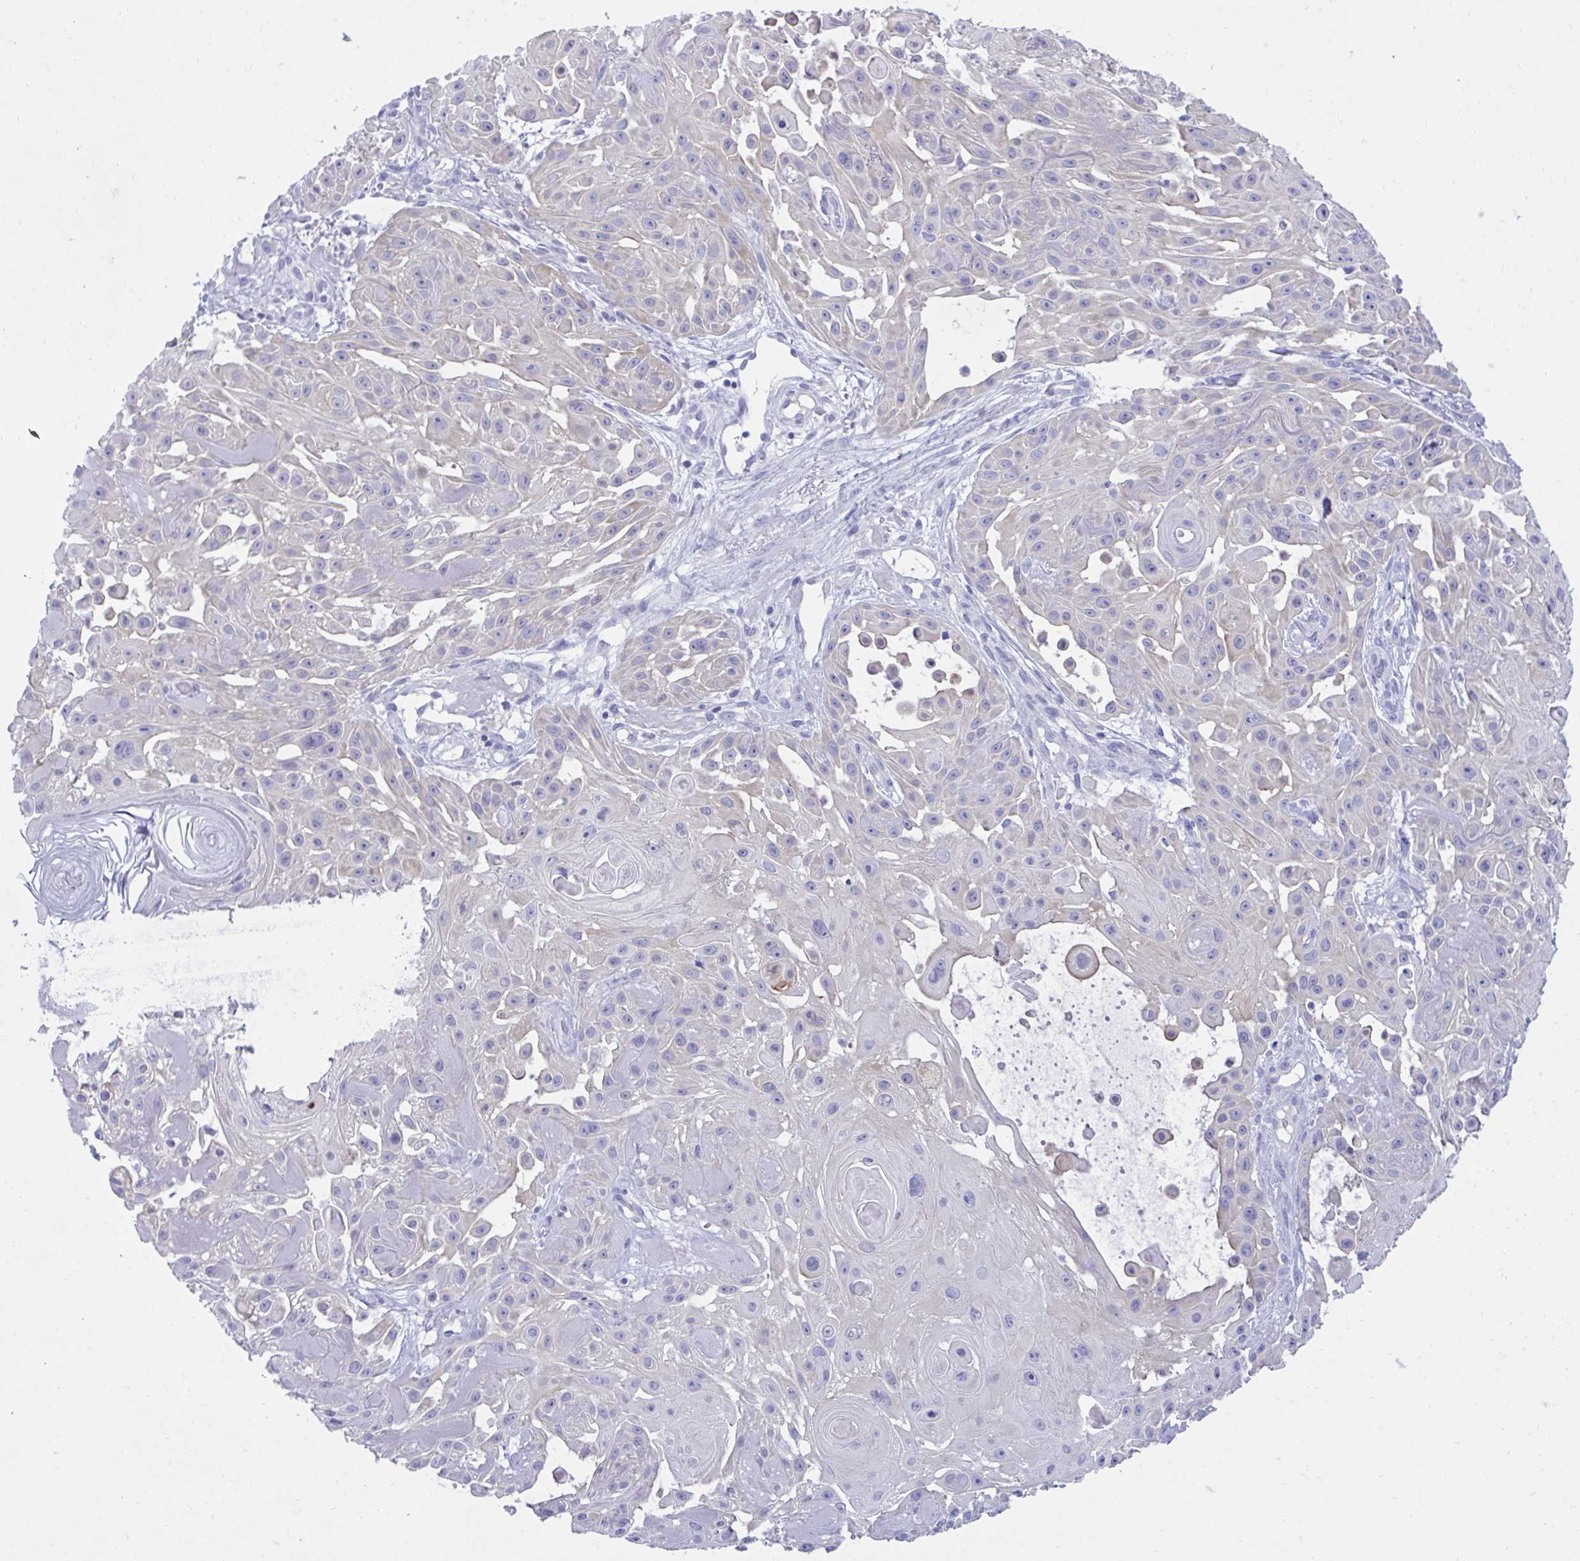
{"staining": {"intensity": "negative", "quantity": "none", "location": "none"}, "tissue": "skin cancer", "cell_type": "Tumor cells", "image_type": "cancer", "snomed": [{"axis": "morphology", "description": "Squamous cell carcinoma, NOS"}, {"axis": "topography", "description": "Skin"}], "caption": "IHC image of neoplastic tissue: human skin squamous cell carcinoma stained with DAB (3,3'-diaminobenzidine) exhibits no significant protein positivity in tumor cells.", "gene": "PLEKHH1", "patient": {"sex": "male", "age": 91}}